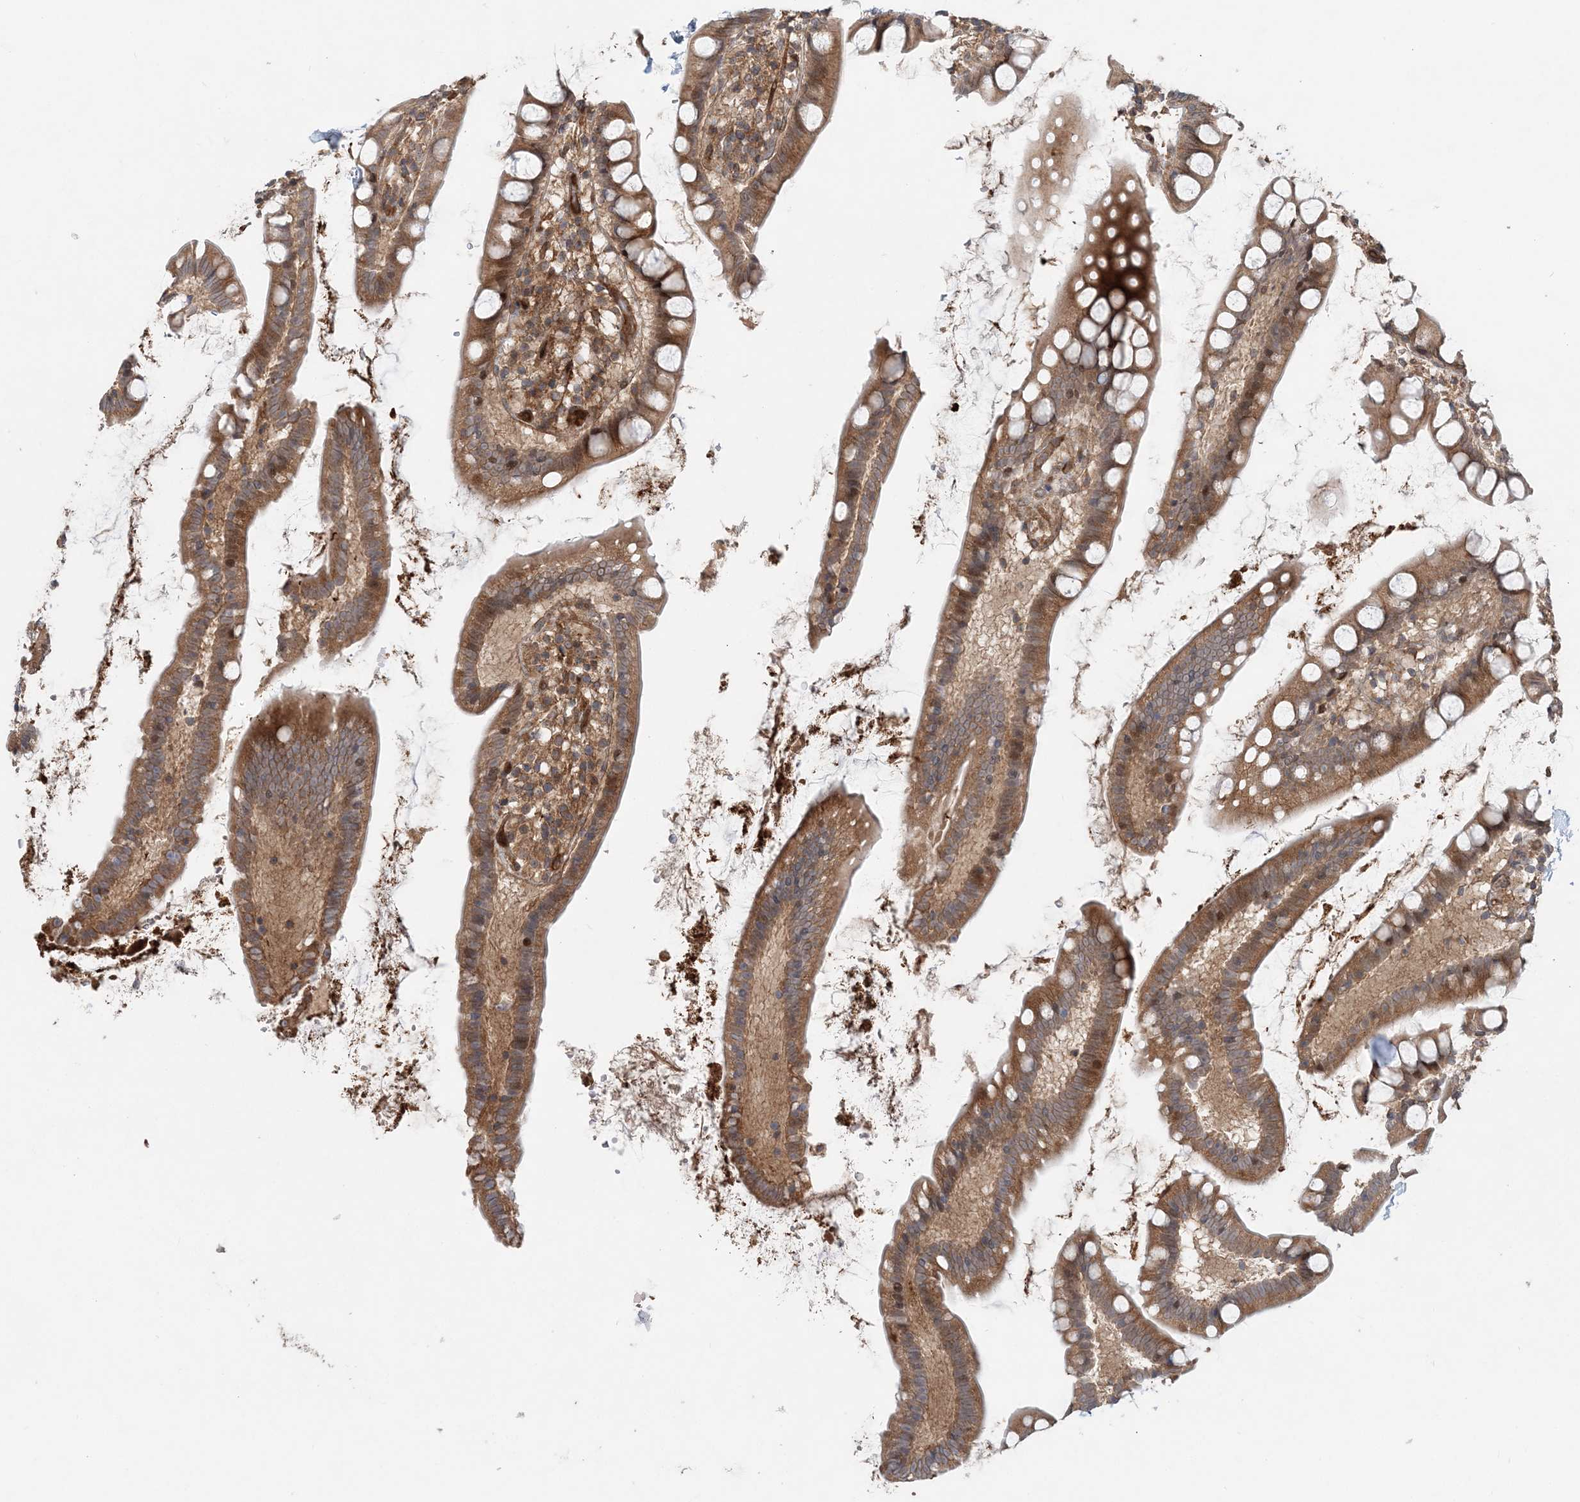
{"staining": {"intensity": "moderate", "quantity": ">75%", "location": "cytoplasmic/membranous"}, "tissue": "small intestine", "cell_type": "Glandular cells", "image_type": "normal", "snomed": [{"axis": "morphology", "description": "Normal tissue, NOS"}, {"axis": "topography", "description": "Small intestine"}], "caption": "Moderate cytoplasmic/membranous staining for a protein is present in about >75% of glandular cells of benign small intestine using immunohistochemistry.", "gene": "GEMIN5", "patient": {"sex": "female", "age": 84}}